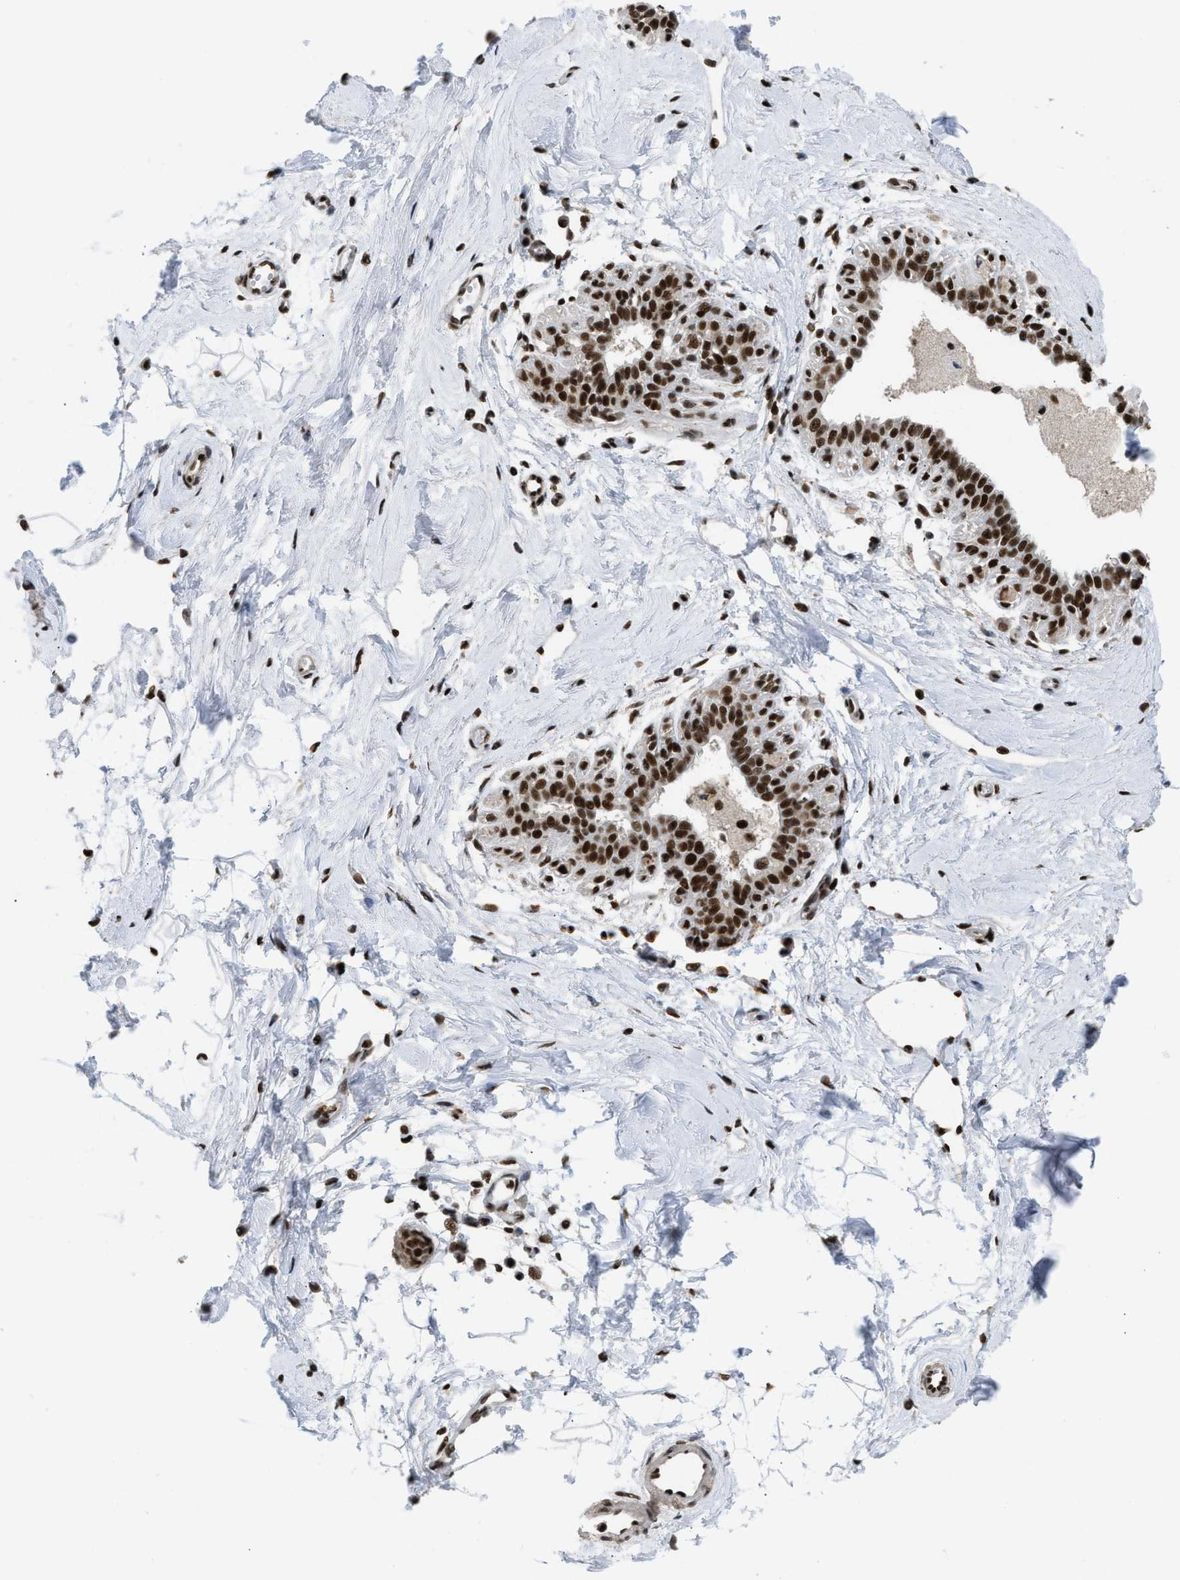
{"staining": {"intensity": "strong", "quantity": ">75%", "location": "nuclear"}, "tissue": "breast", "cell_type": "Adipocytes", "image_type": "normal", "snomed": [{"axis": "morphology", "description": "Normal tissue, NOS"}, {"axis": "topography", "description": "Breast"}], "caption": "Protein expression analysis of normal human breast reveals strong nuclear expression in about >75% of adipocytes. (Stains: DAB in brown, nuclei in blue, Microscopy: brightfield microscopy at high magnification).", "gene": "SCAF4", "patient": {"sex": "female", "age": 45}}